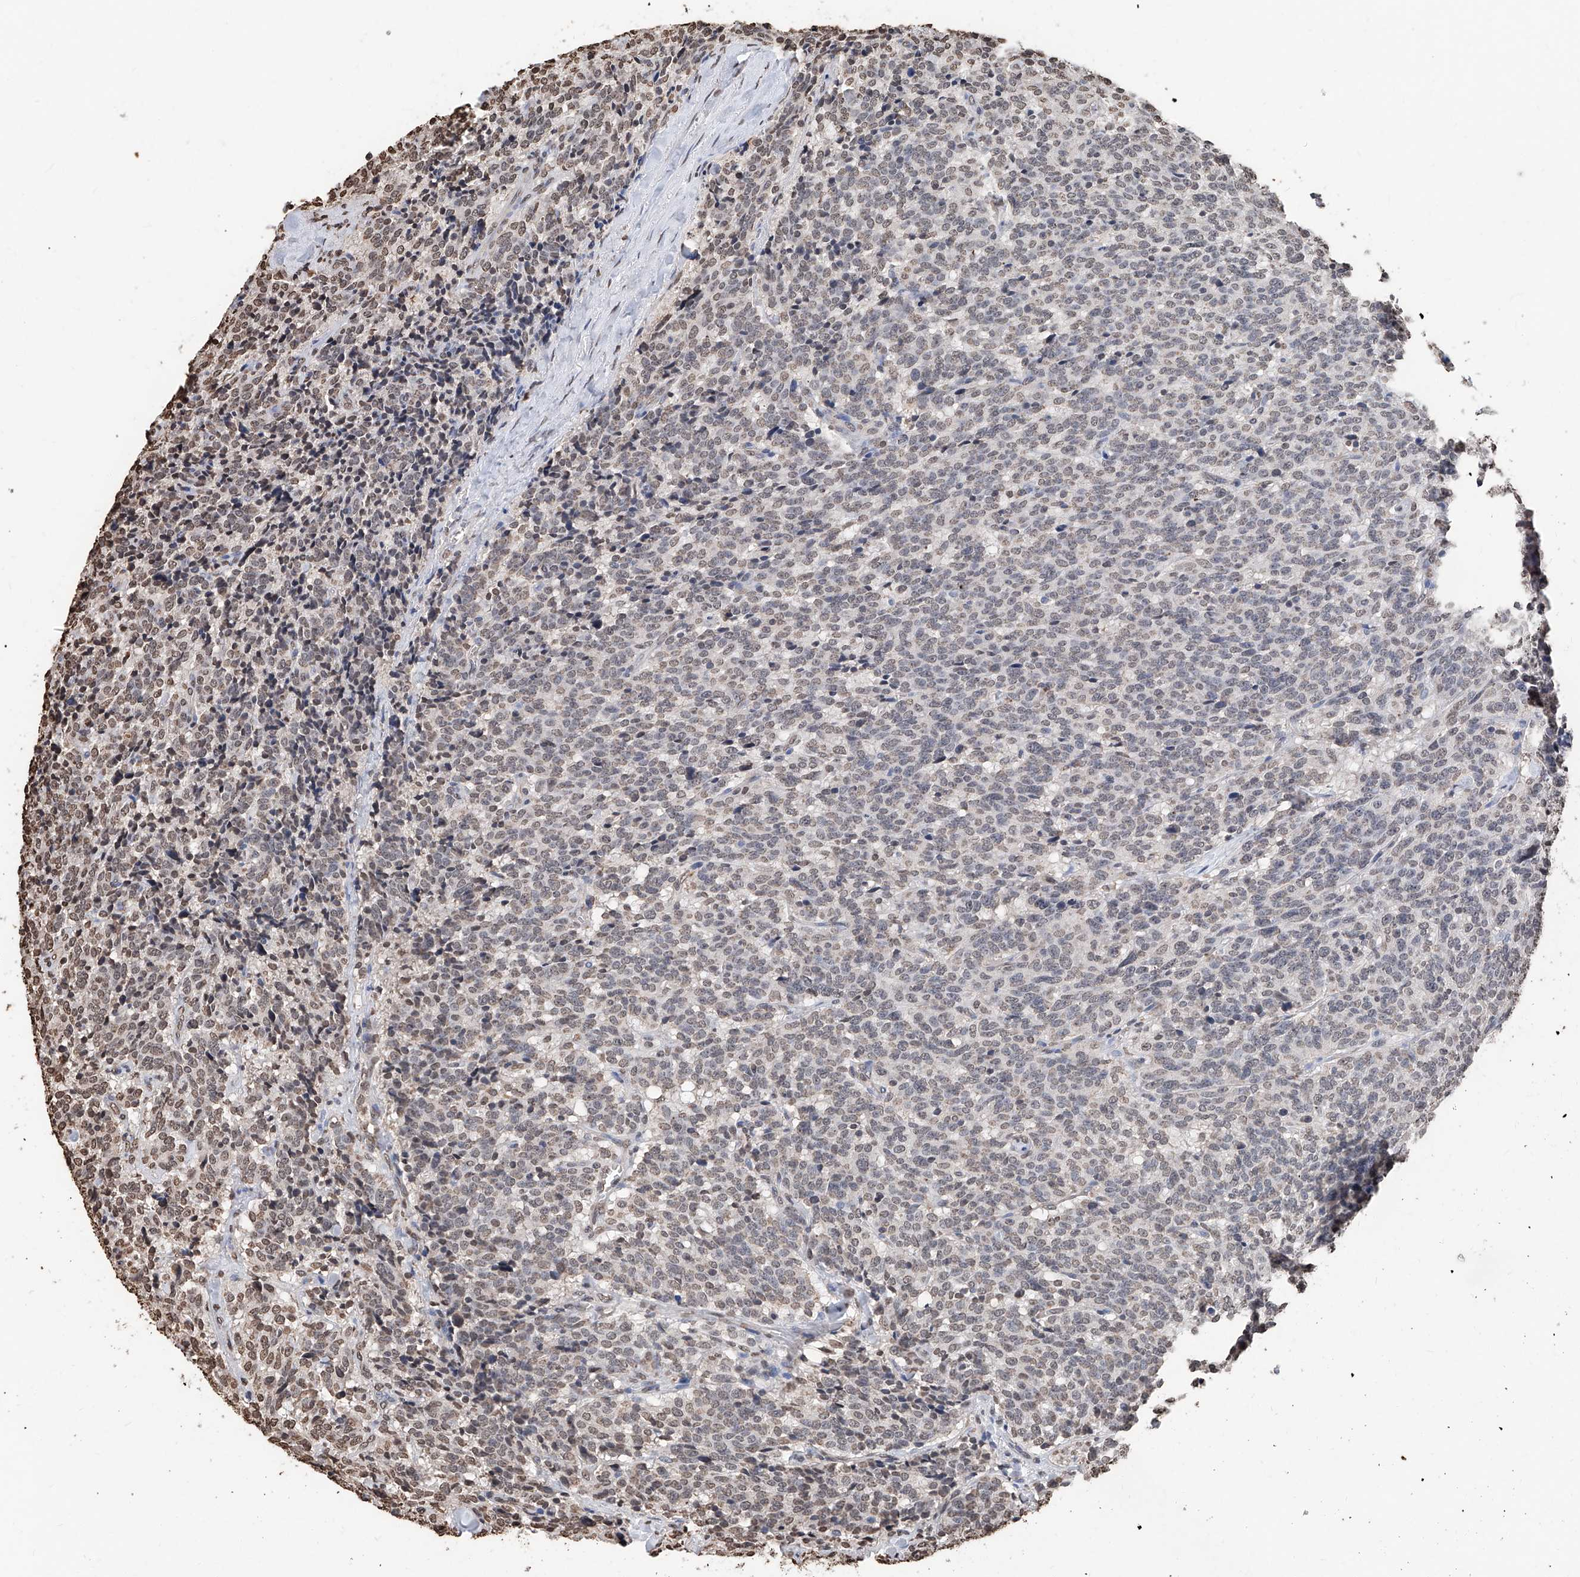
{"staining": {"intensity": "weak", "quantity": "<25%", "location": "nuclear"}, "tissue": "carcinoid", "cell_type": "Tumor cells", "image_type": "cancer", "snomed": [{"axis": "morphology", "description": "Carcinoid, malignant, NOS"}, {"axis": "topography", "description": "Lung"}], "caption": "The image displays no staining of tumor cells in carcinoid (malignant).", "gene": "RP9", "patient": {"sex": "female", "age": 46}}